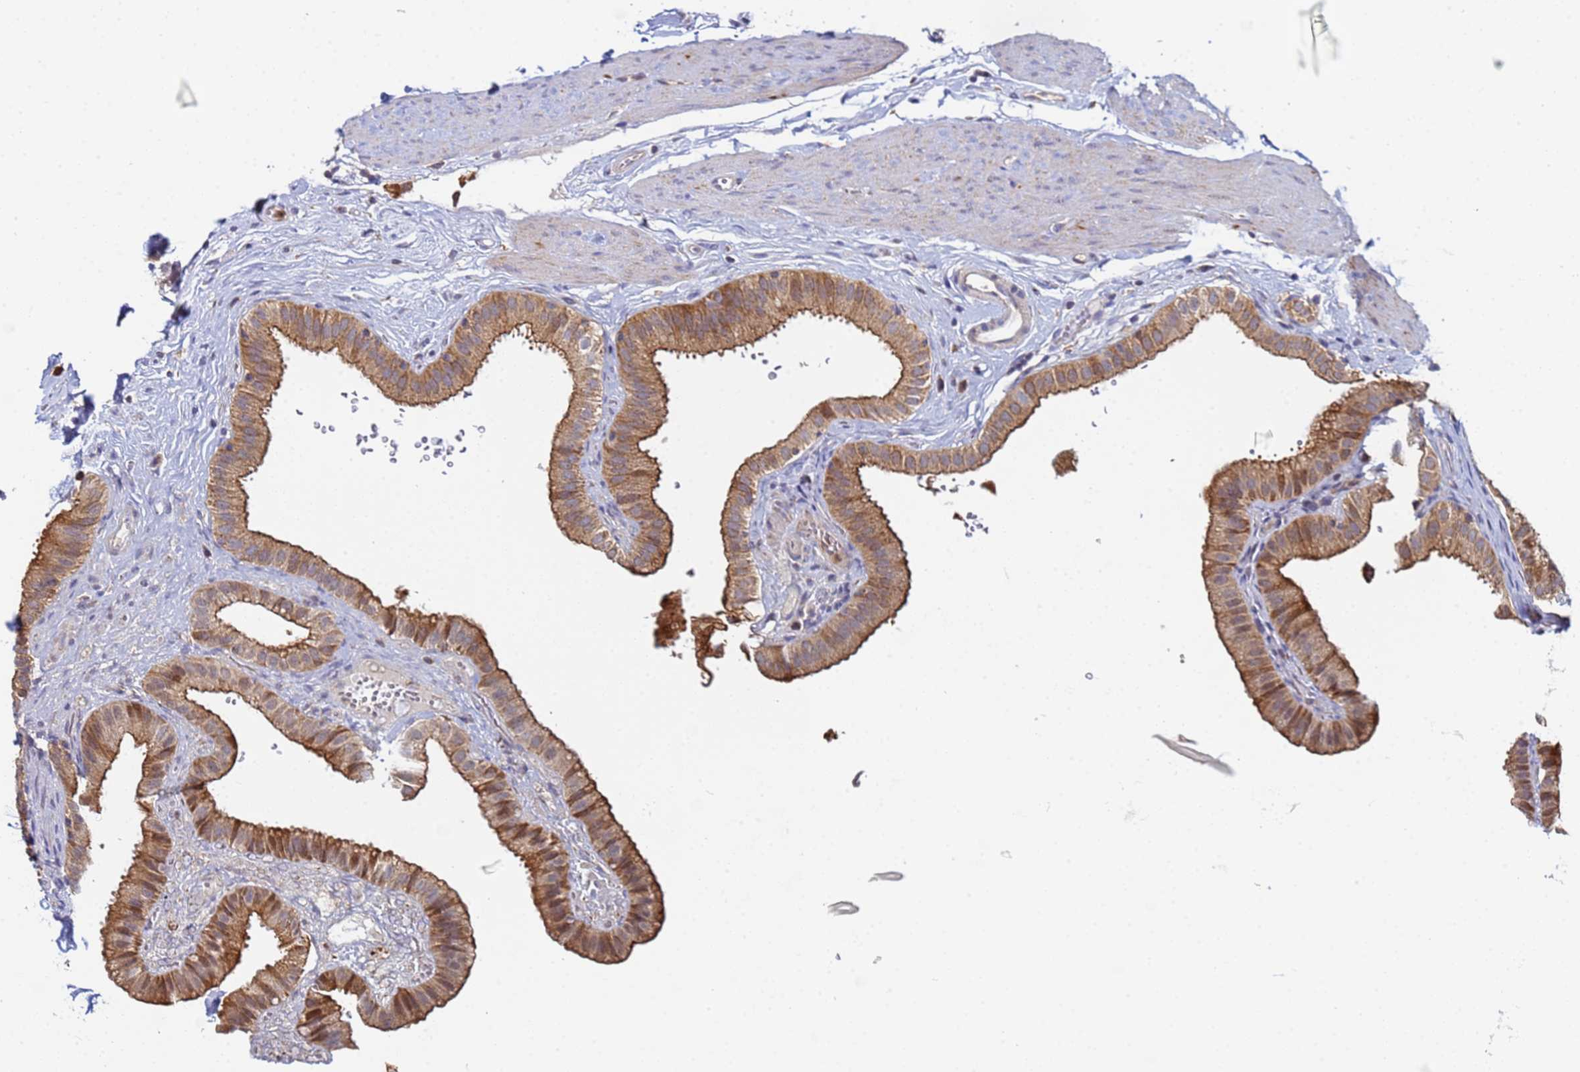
{"staining": {"intensity": "moderate", "quantity": ">75%", "location": "cytoplasmic/membranous"}, "tissue": "gallbladder", "cell_type": "Glandular cells", "image_type": "normal", "snomed": [{"axis": "morphology", "description": "Normal tissue, NOS"}, {"axis": "topography", "description": "Gallbladder"}], "caption": "The immunohistochemical stain labels moderate cytoplasmic/membranous expression in glandular cells of normal gallbladder.", "gene": "CCDC127", "patient": {"sex": "female", "age": 61}}